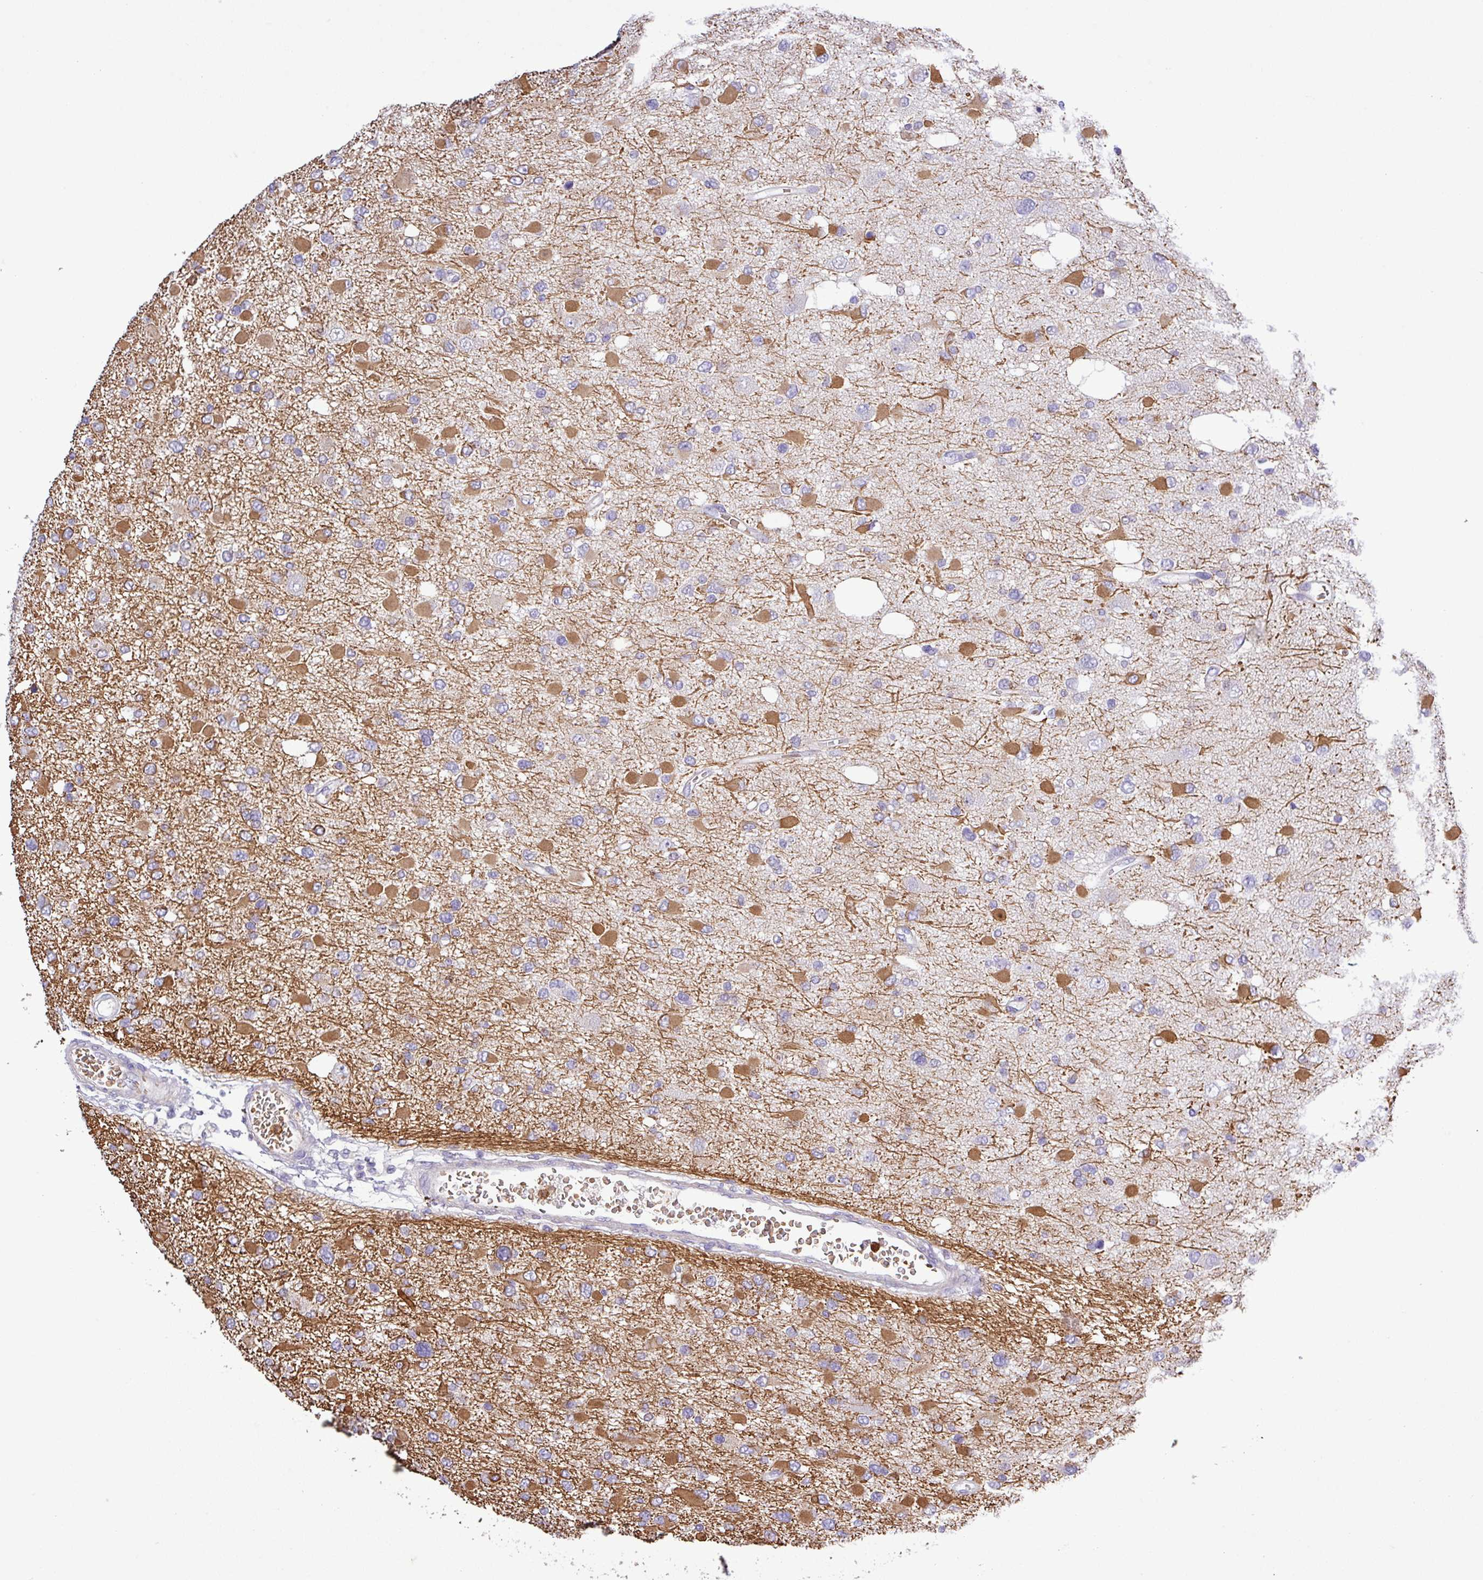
{"staining": {"intensity": "moderate", "quantity": "<25%", "location": "cytoplasmic/membranous"}, "tissue": "glioma", "cell_type": "Tumor cells", "image_type": "cancer", "snomed": [{"axis": "morphology", "description": "Glioma, malignant, High grade"}, {"axis": "topography", "description": "Brain"}], "caption": "Immunohistochemistry of malignant glioma (high-grade) demonstrates low levels of moderate cytoplasmic/membranous positivity in about <25% of tumor cells.", "gene": "MGAT4B", "patient": {"sex": "male", "age": 53}}